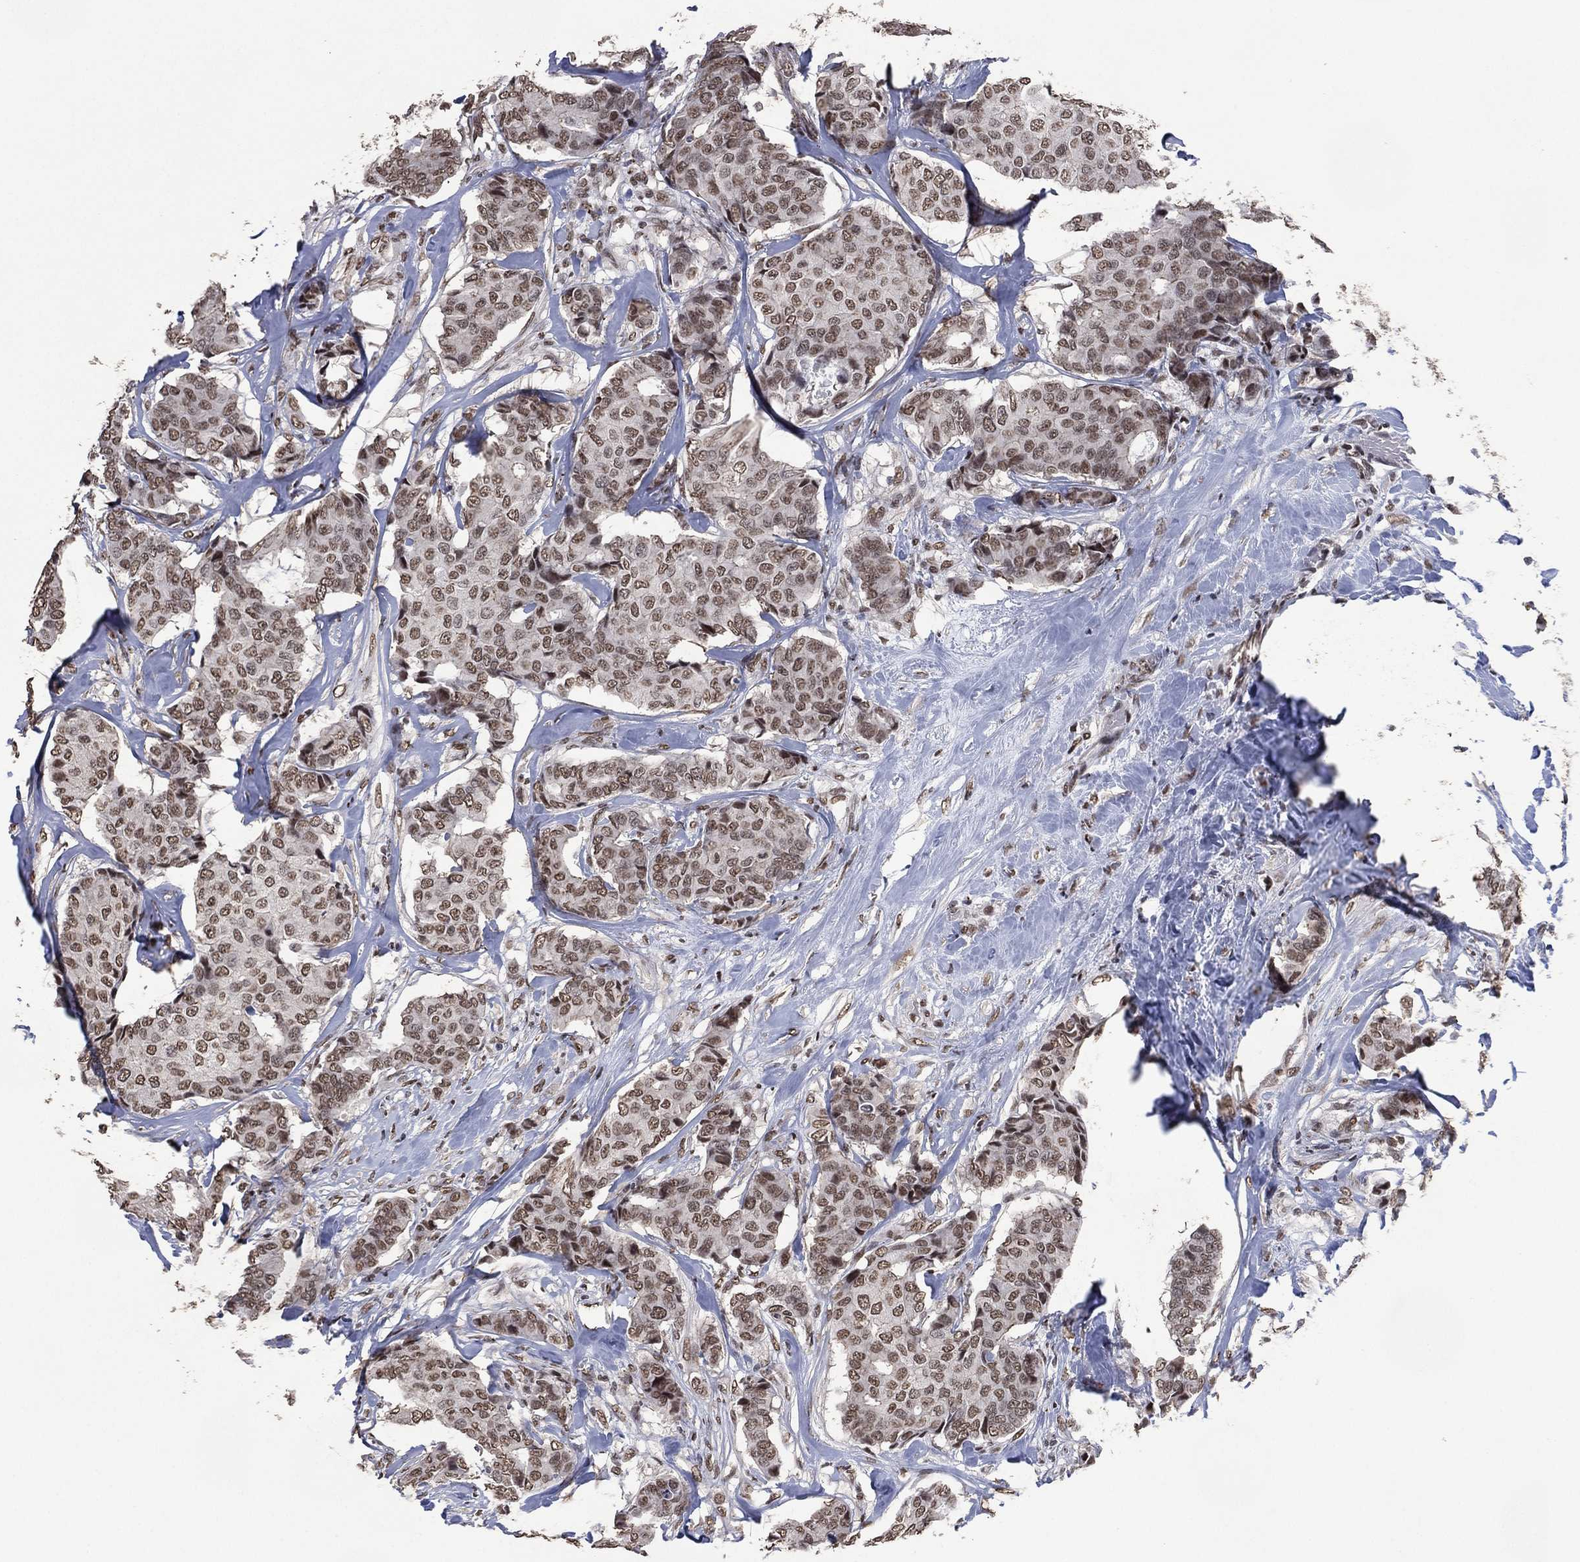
{"staining": {"intensity": "weak", "quantity": ">75%", "location": "nuclear"}, "tissue": "breast cancer", "cell_type": "Tumor cells", "image_type": "cancer", "snomed": [{"axis": "morphology", "description": "Duct carcinoma"}, {"axis": "topography", "description": "Breast"}], "caption": "Protein expression analysis of human breast cancer reveals weak nuclear expression in approximately >75% of tumor cells. (IHC, brightfield microscopy, high magnification).", "gene": "EHMT1", "patient": {"sex": "female", "age": 75}}